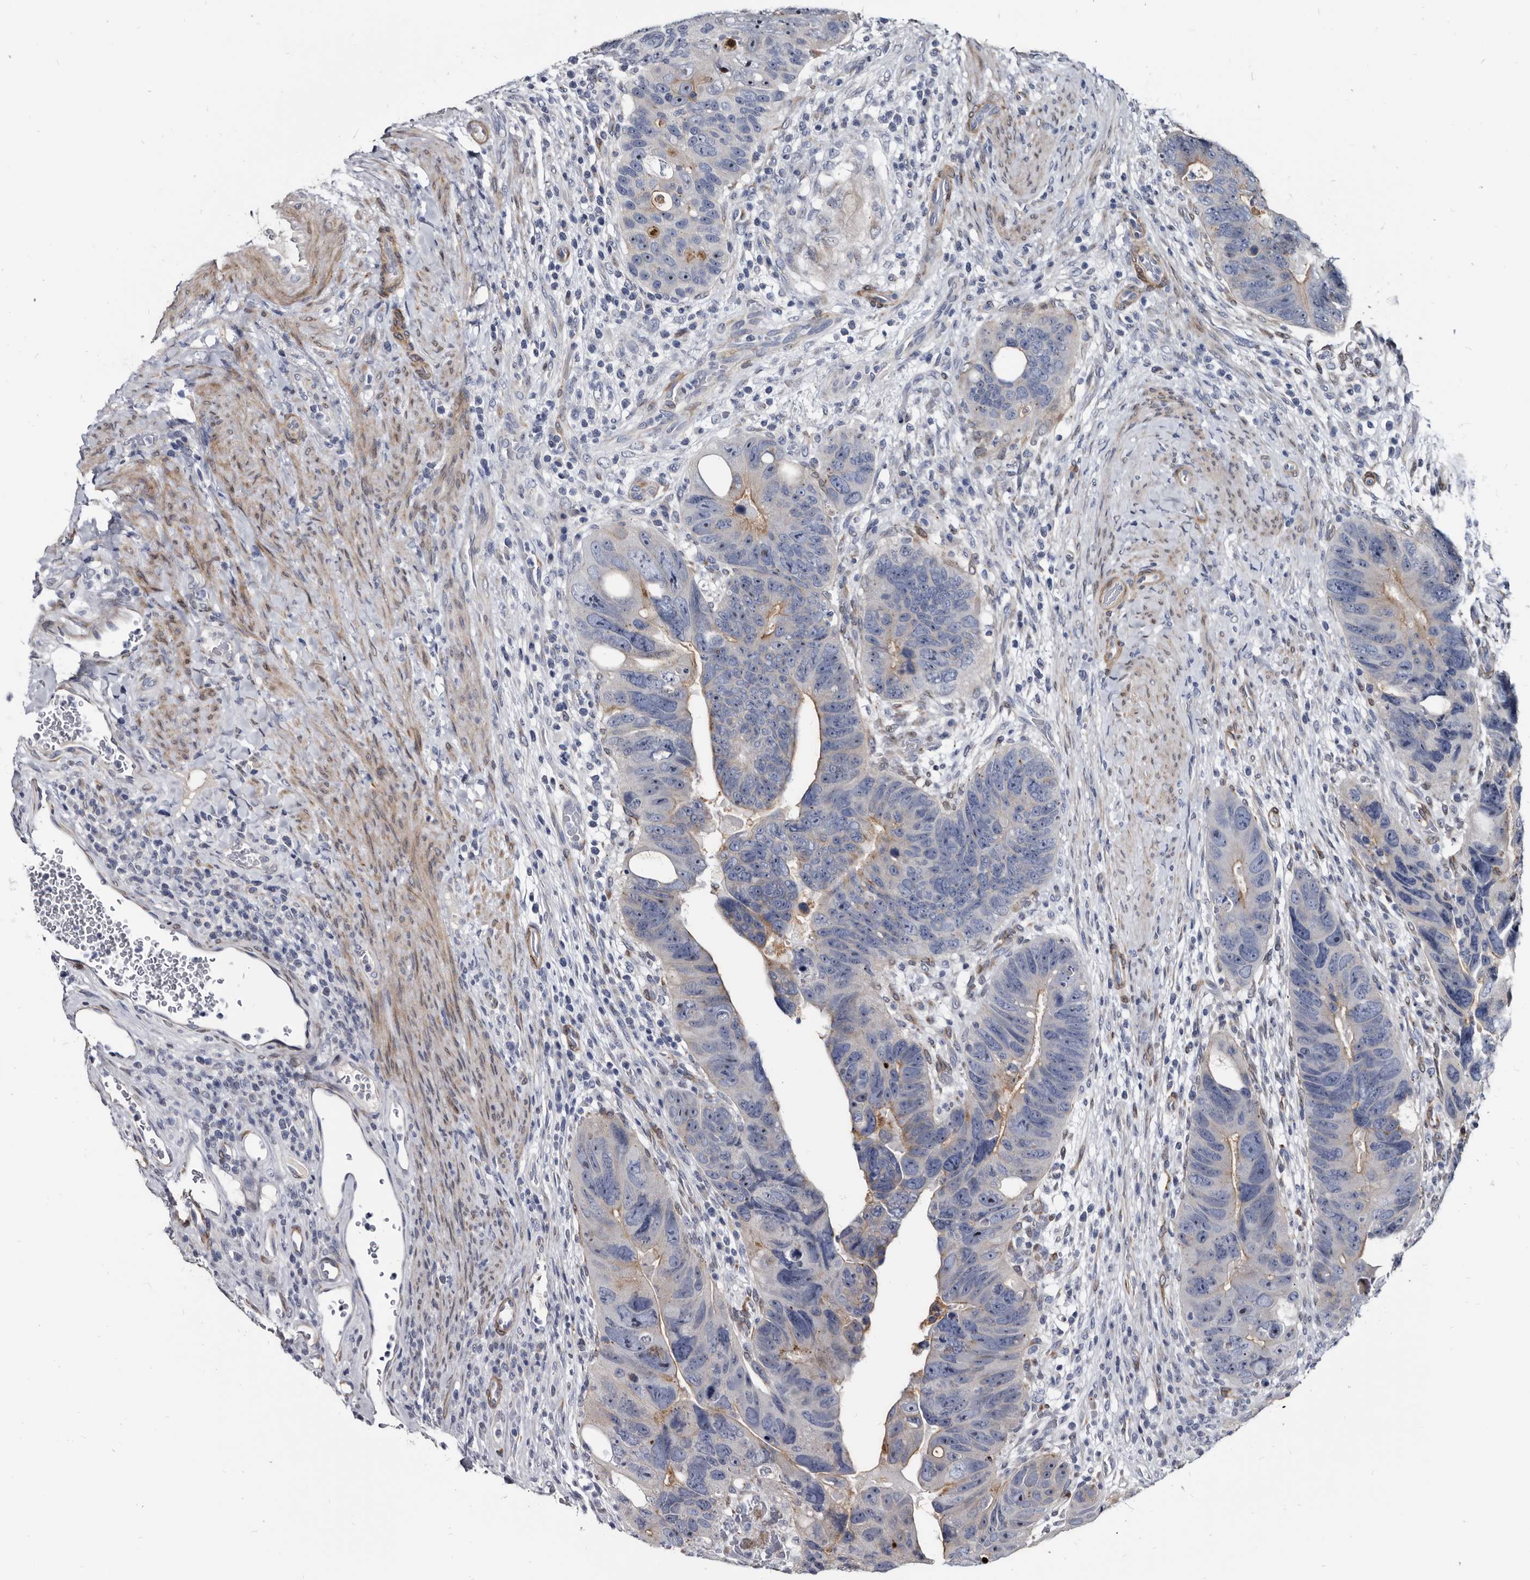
{"staining": {"intensity": "weak", "quantity": "<25%", "location": "cytoplasmic/membranous"}, "tissue": "colorectal cancer", "cell_type": "Tumor cells", "image_type": "cancer", "snomed": [{"axis": "morphology", "description": "Adenocarcinoma, NOS"}, {"axis": "topography", "description": "Rectum"}], "caption": "Adenocarcinoma (colorectal) stained for a protein using immunohistochemistry (IHC) shows no positivity tumor cells.", "gene": "PRSS8", "patient": {"sex": "male", "age": 59}}